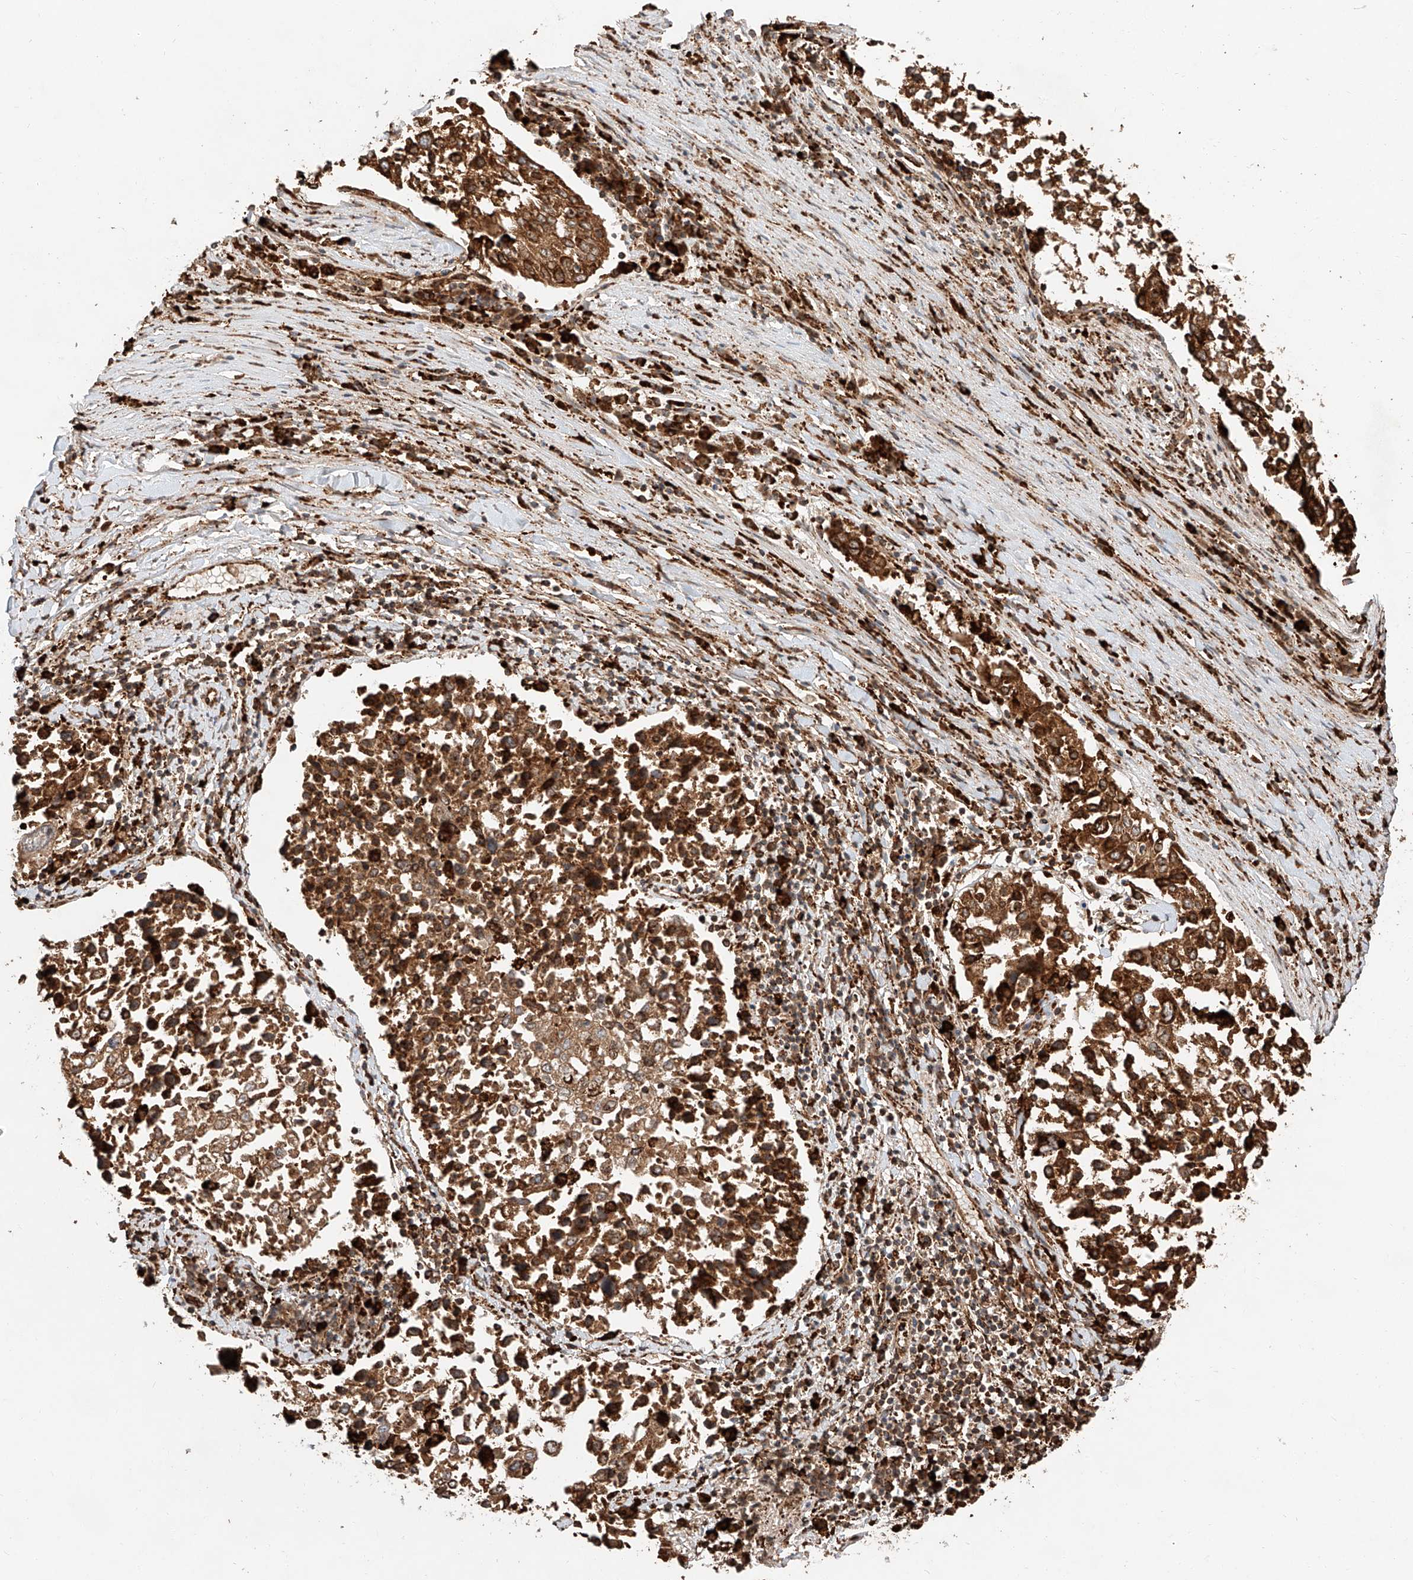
{"staining": {"intensity": "moderate", "quantity": ">75%", "location": "cytoplasmic/membranous"}, "tissue": "lung cancer", "cell_type": "Tumor cells", "image_type": "cancer", "snomed": [{"axis": "morphology", "description": "Squamous cell carcinoma, NOS"}, {"axis": "topography", "description": "Lung"}], "caption": "A photomicrograph of human squamous cell carcinoma (lung) stained for a protein exhibits moderate cytoplasmic/membranous brown staining in tumor cells. Immunohistochemistry stains the protein in brown and the nuclei are stained blue.", "gene": "ZNF84", "patient": {"sex": "male", "age": 65}}